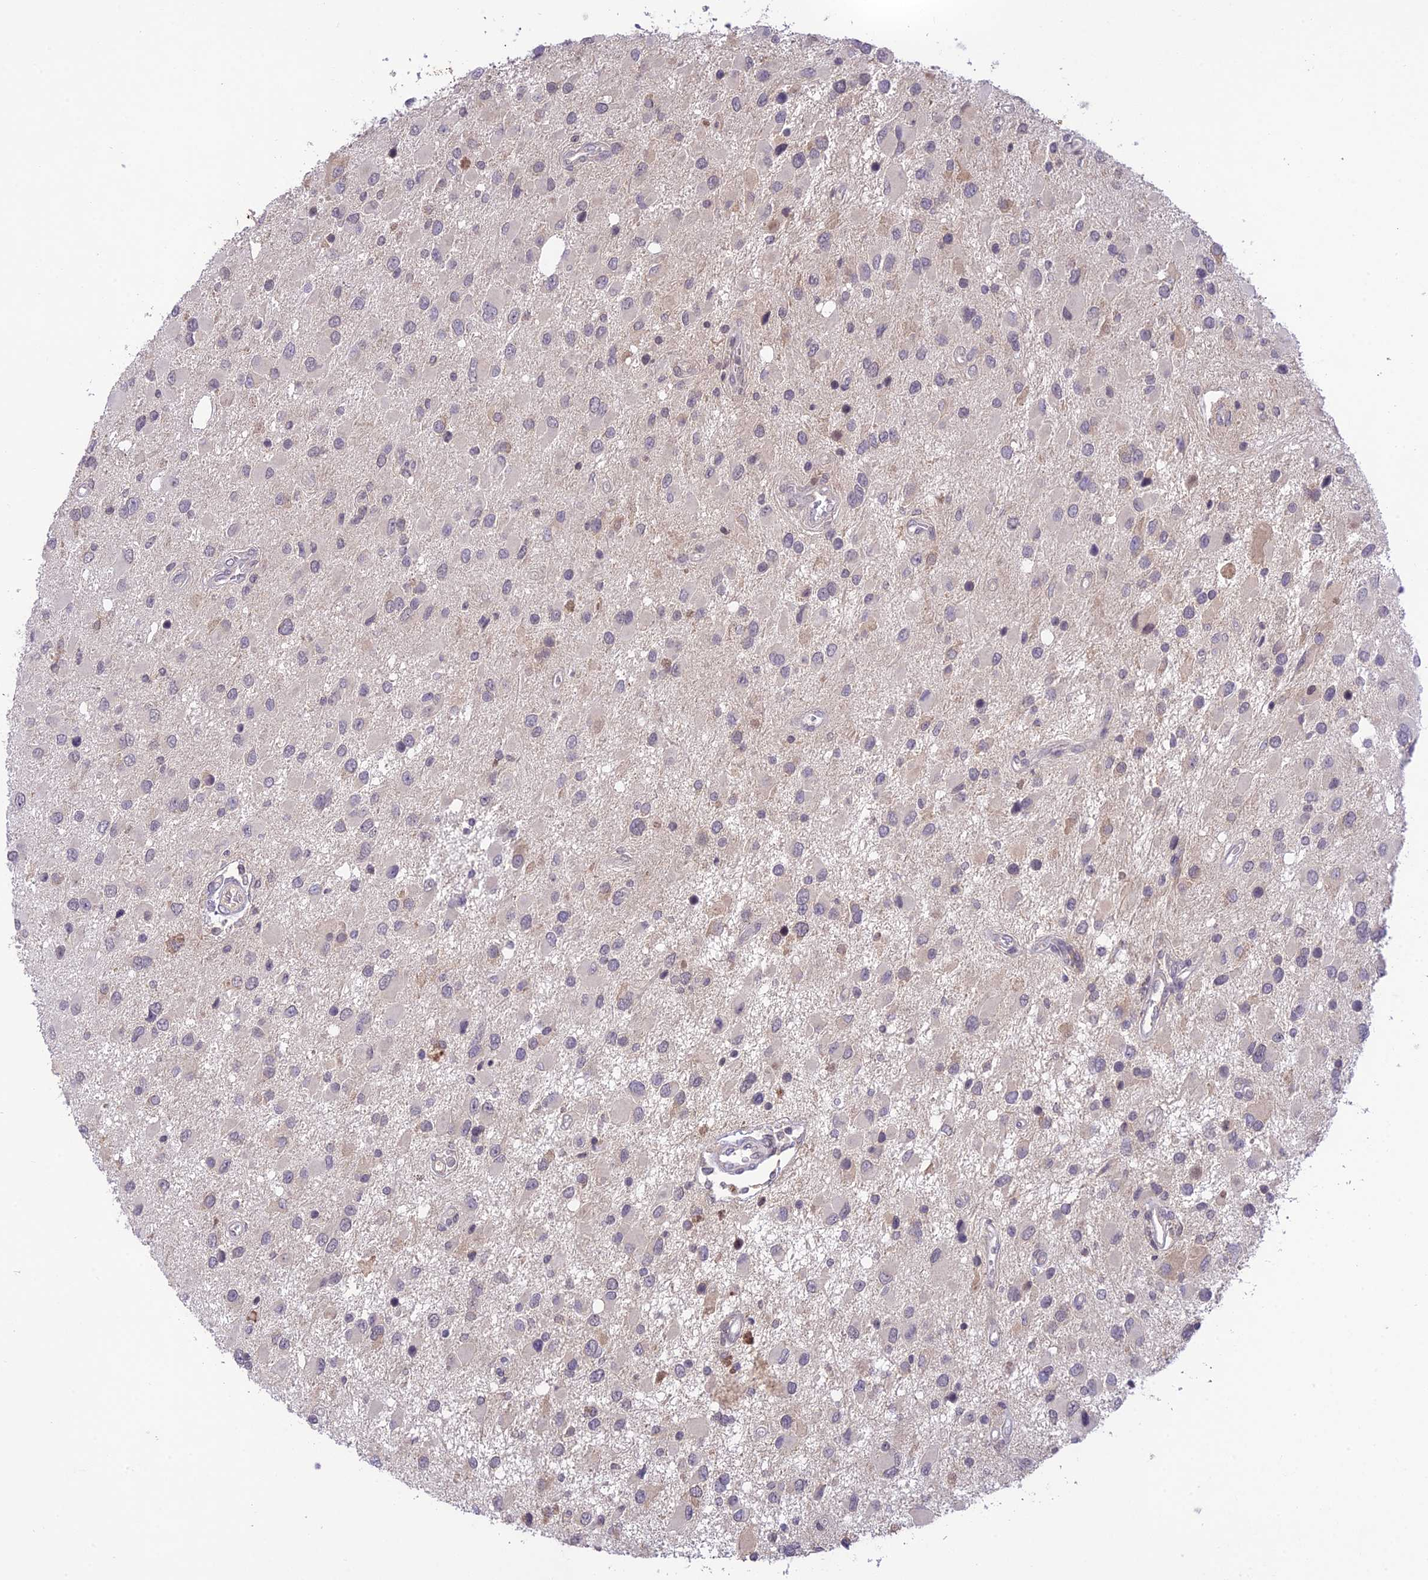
{"staining": {"intensity": "negative", "quantity": "none", "location": "none"}, "tissue": "glioma", "cell_type": "Tumor cells", "image_type": "cancer", "snomed": [{"axis": "morphology", "description": "Glioma, malignant, High grade"}, {"axis": "topography", "description": "Brain"}], "caption": "Image shows no protein positivity in tumor cells of glioma tissue.", "gene": "TEKT1", "patient": {"sex": "male", "age": 53}}